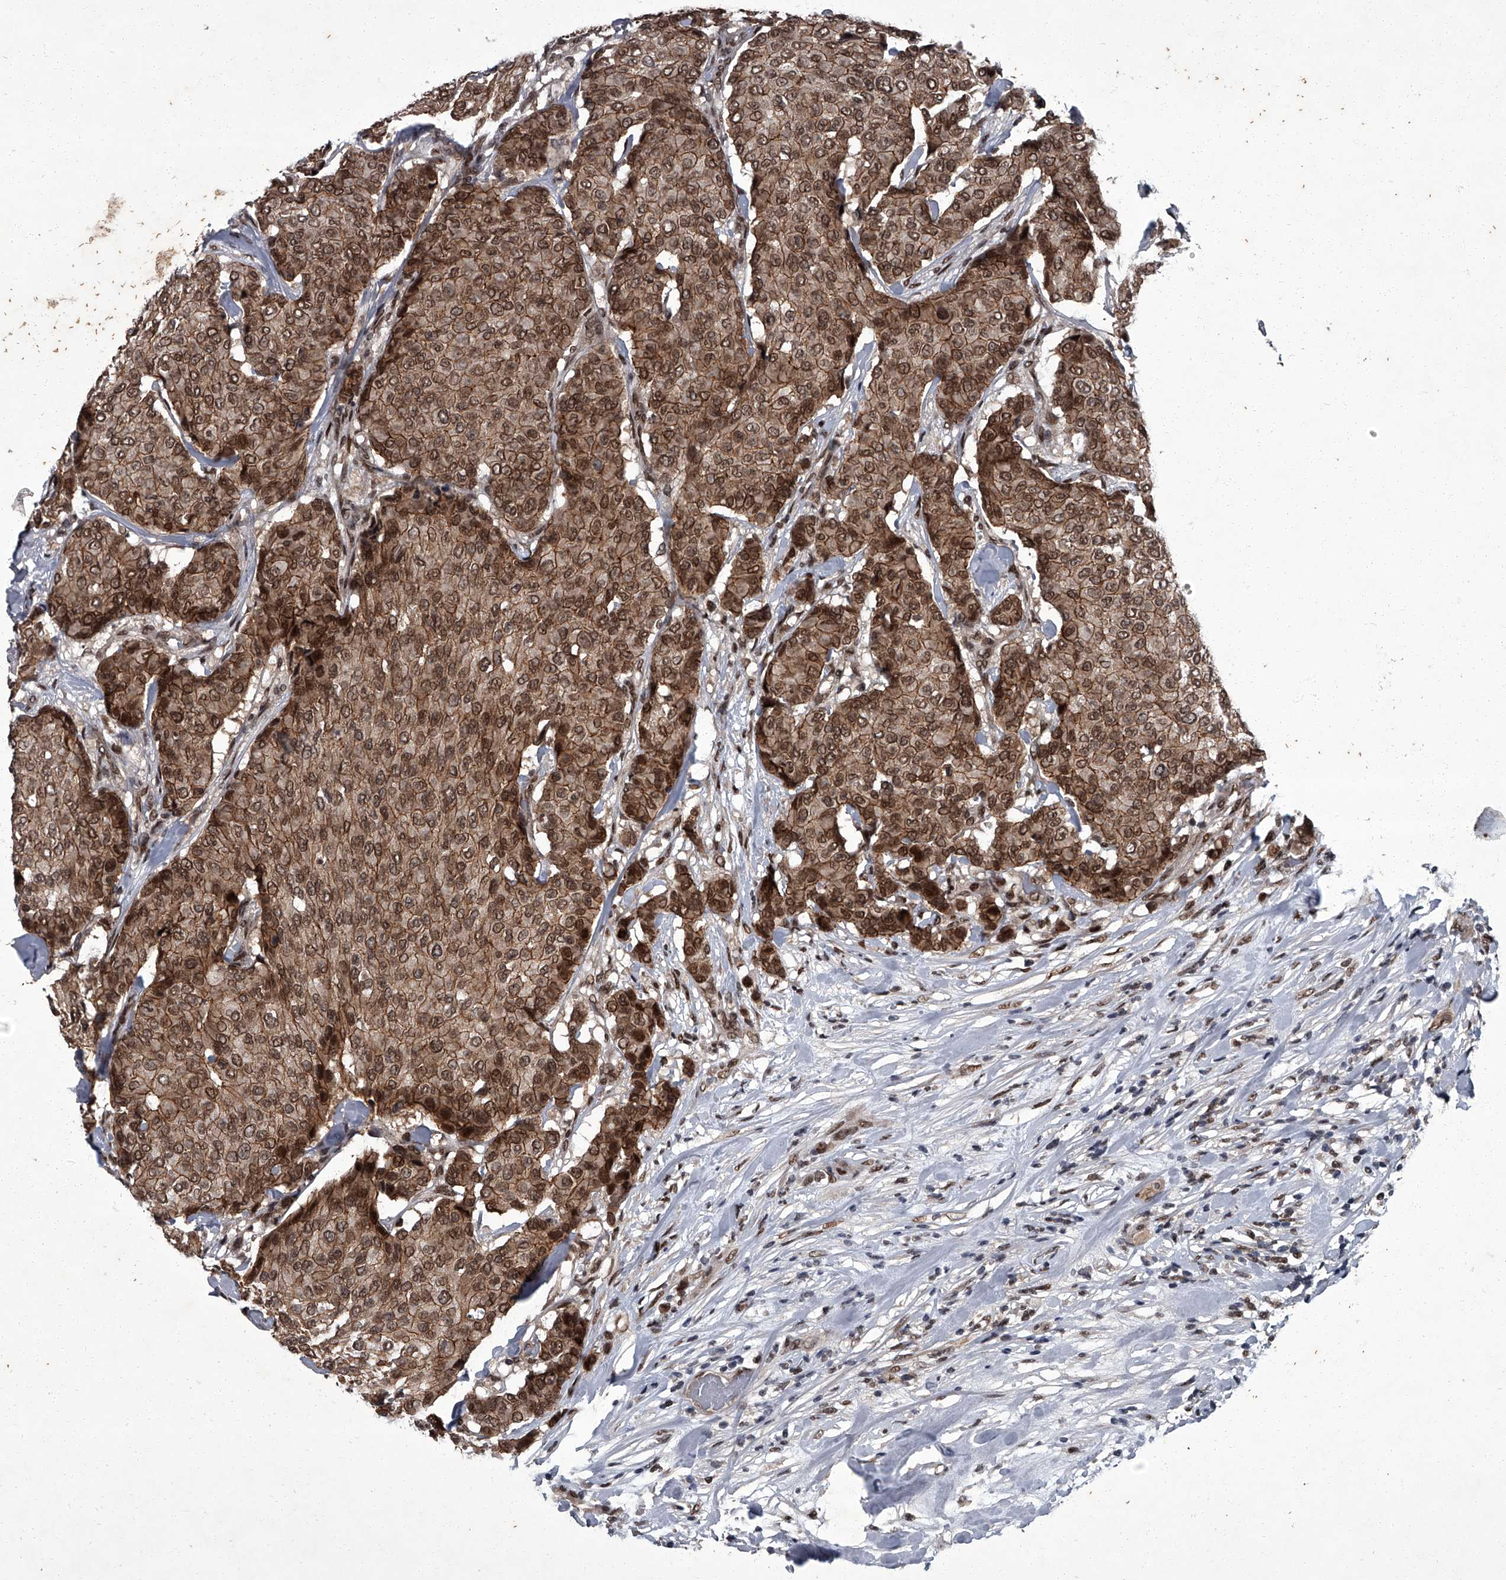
{"staining": {"intensity": "moderate", "quantity": ">75%", "location": "cytoplasmic/membranous,nuclear"}, "tissue": "breast cancer", "cell_type": "Tumor cells", "image_type": "cancer", "snomed": [{"axis": "morphology", "description": "Duct carcinoma"}, {"axis": "topography", "description": "Breast"}], "caption": "Intraductal carcinoma (breast) was stained to show a protein in brown. There is medium levels of moderate cytoplasmic/membranous and nuclear positivity in about >75% of tumor cells.", "gene": "ZNF518B", "patient": {"sex": "female", "age": 75}}